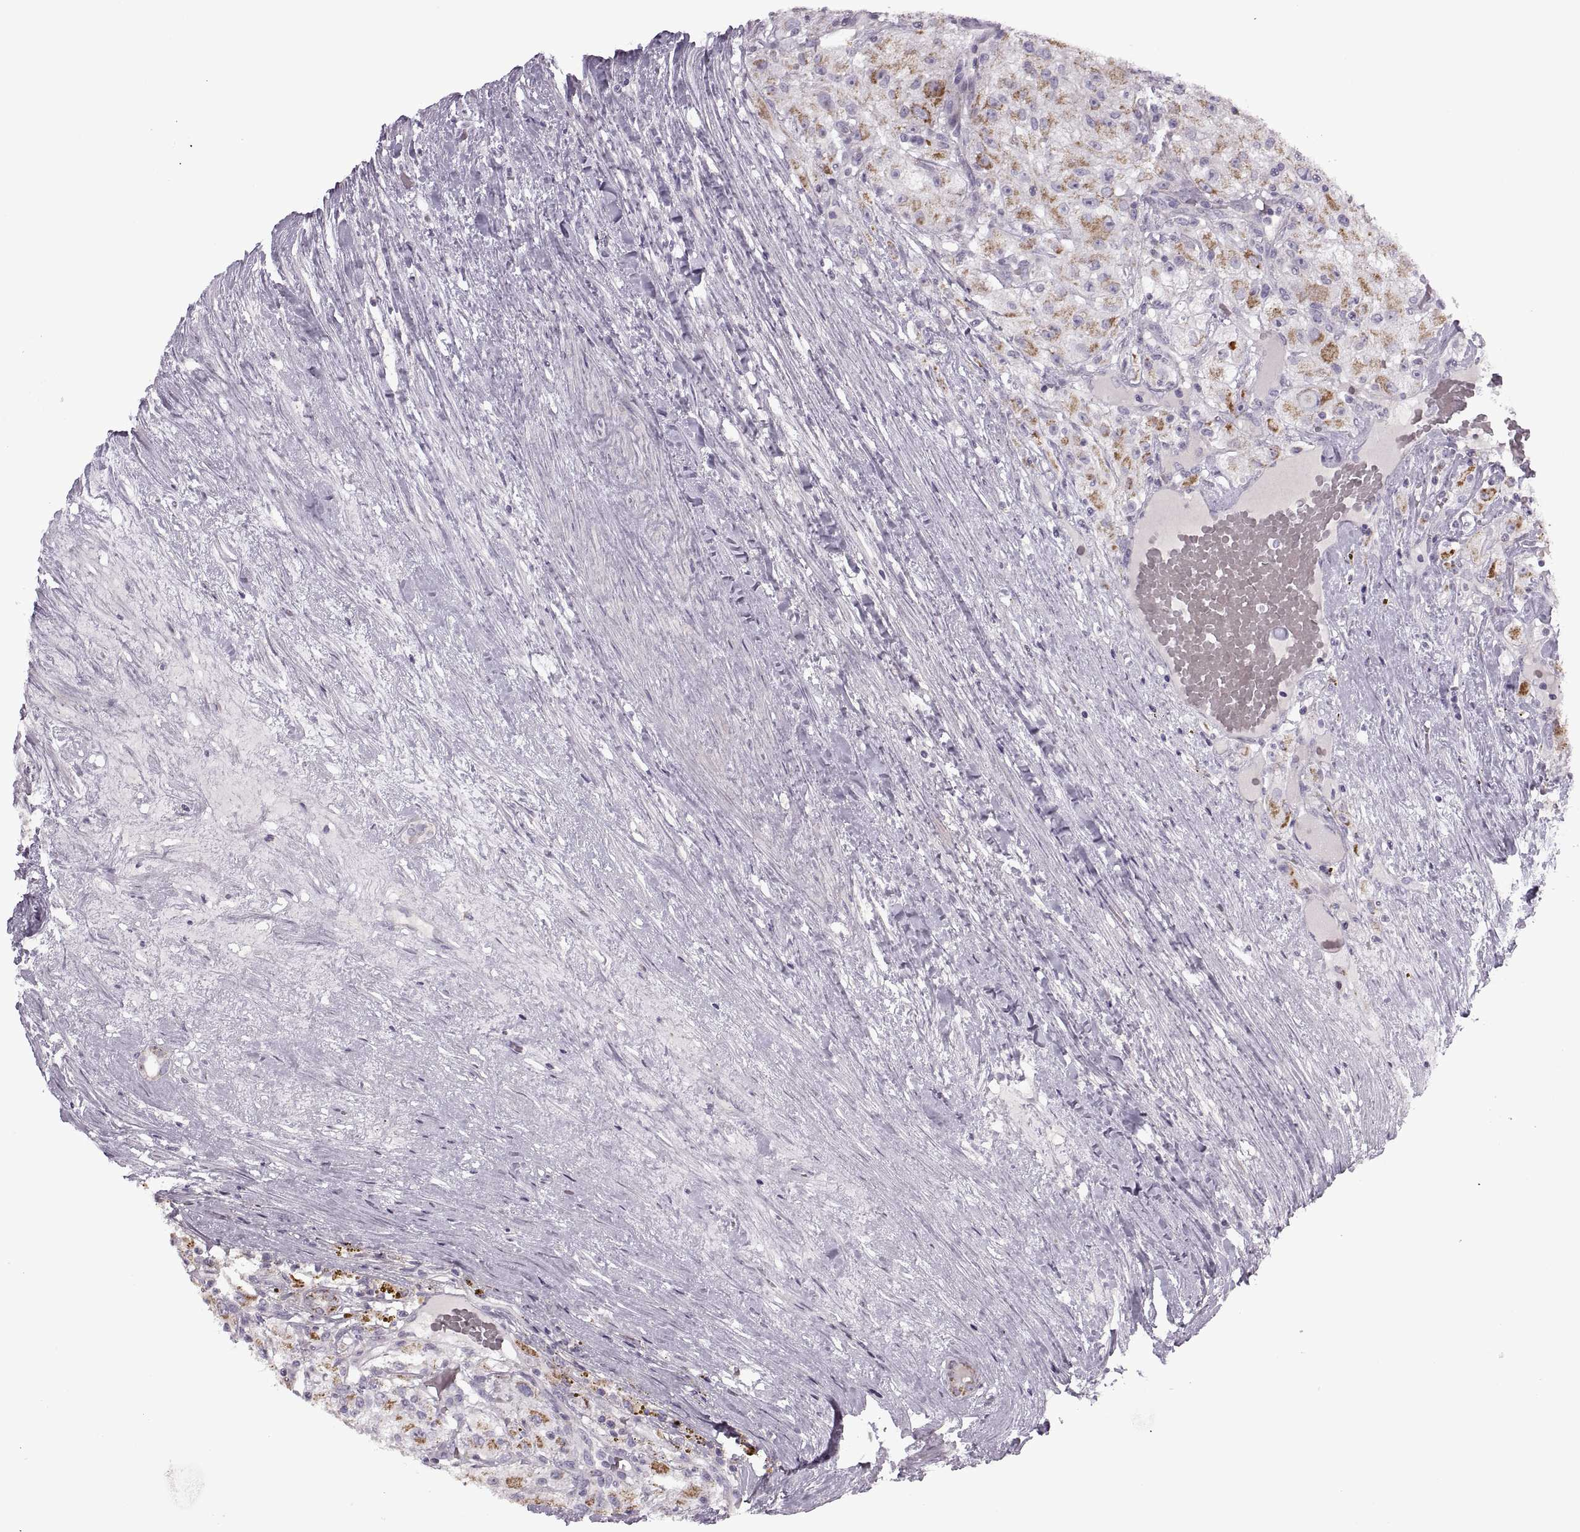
{"staining": {"intensity": "strong", "quantity": ">75%", "location": "cytoplasmic/membranous"}, "tissue": "renal cancer", "cell_type": "Tumor cells", "image_type": "cancer", "snomed": [{"axis": "morphology", "description": "Adenocarcinoma, NOS"}, {"axis": "topography", "description": "Kidney"}], "caption": "Protein expression analysis of human renal cancer reveals strong cytoplasmic/membranous staining in approximately >75% of tumor cells.", "gene": "PIERCE1", "patient": {"sex": "female", "age": 67}}